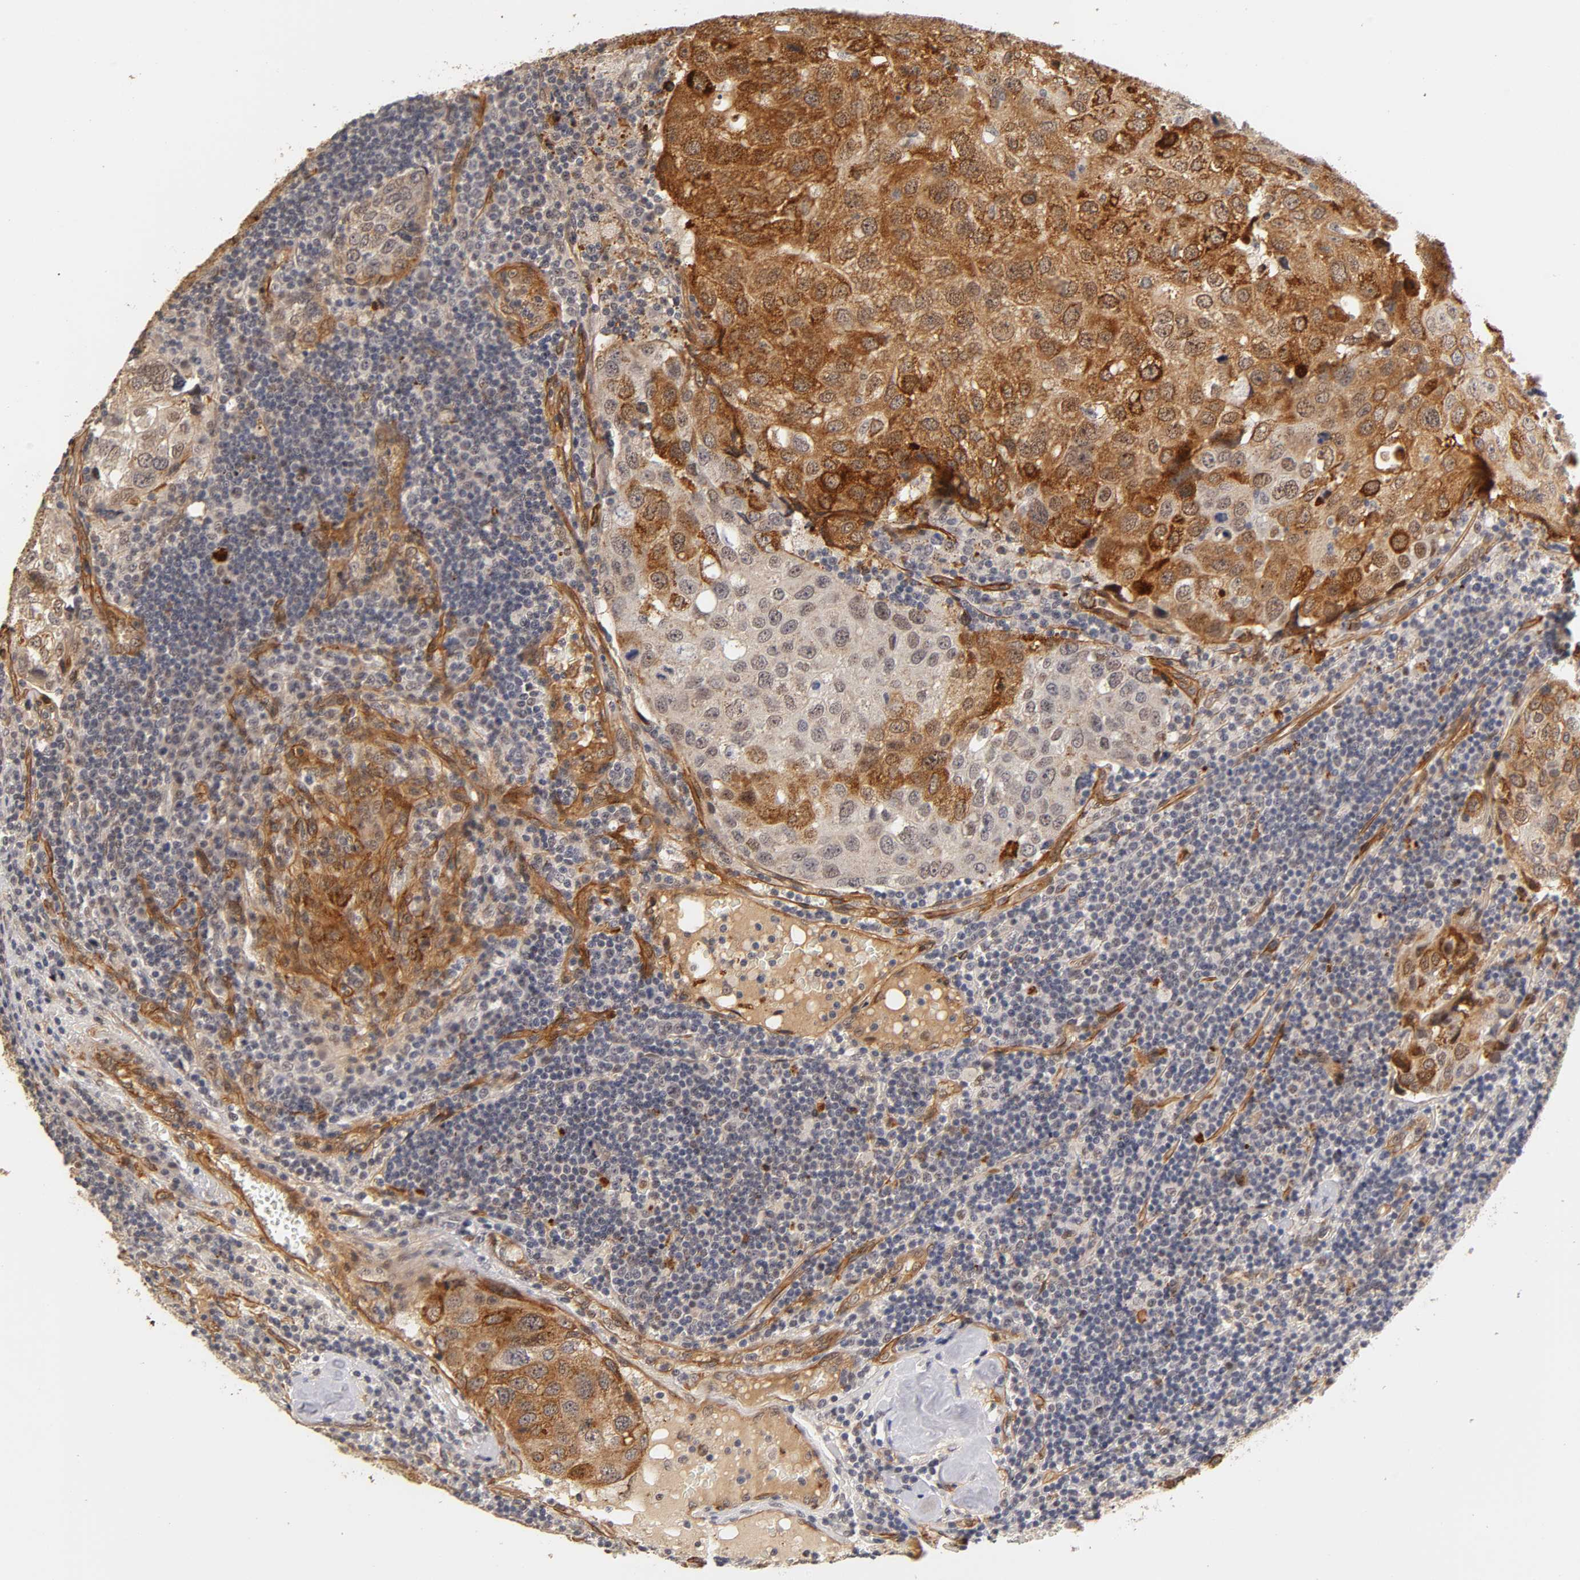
{"staining": {"intensity": "strong", "quantity": "25%-75%", "location": "cytoplasmic/membranous"}, "tissue": "urothelial cancer", "cell_type": "Tumor cells", "image_type": "cancer", "snomed": [{"axis": "morphology", "description": "Urothelial carcinoma, High grade"}, {"axis": "topography", "description": "Lymph node"}, {"axis": "topography", "description": "Urinary bladder"}], "caption": "IHC of urothelial cancer exhibits high levels of strong cytoplasmic/membranous staining in approximately 25%-75% of tumor cells.", "gene": "LAMB1", "patient": {"sex": "male", "age": 51}}